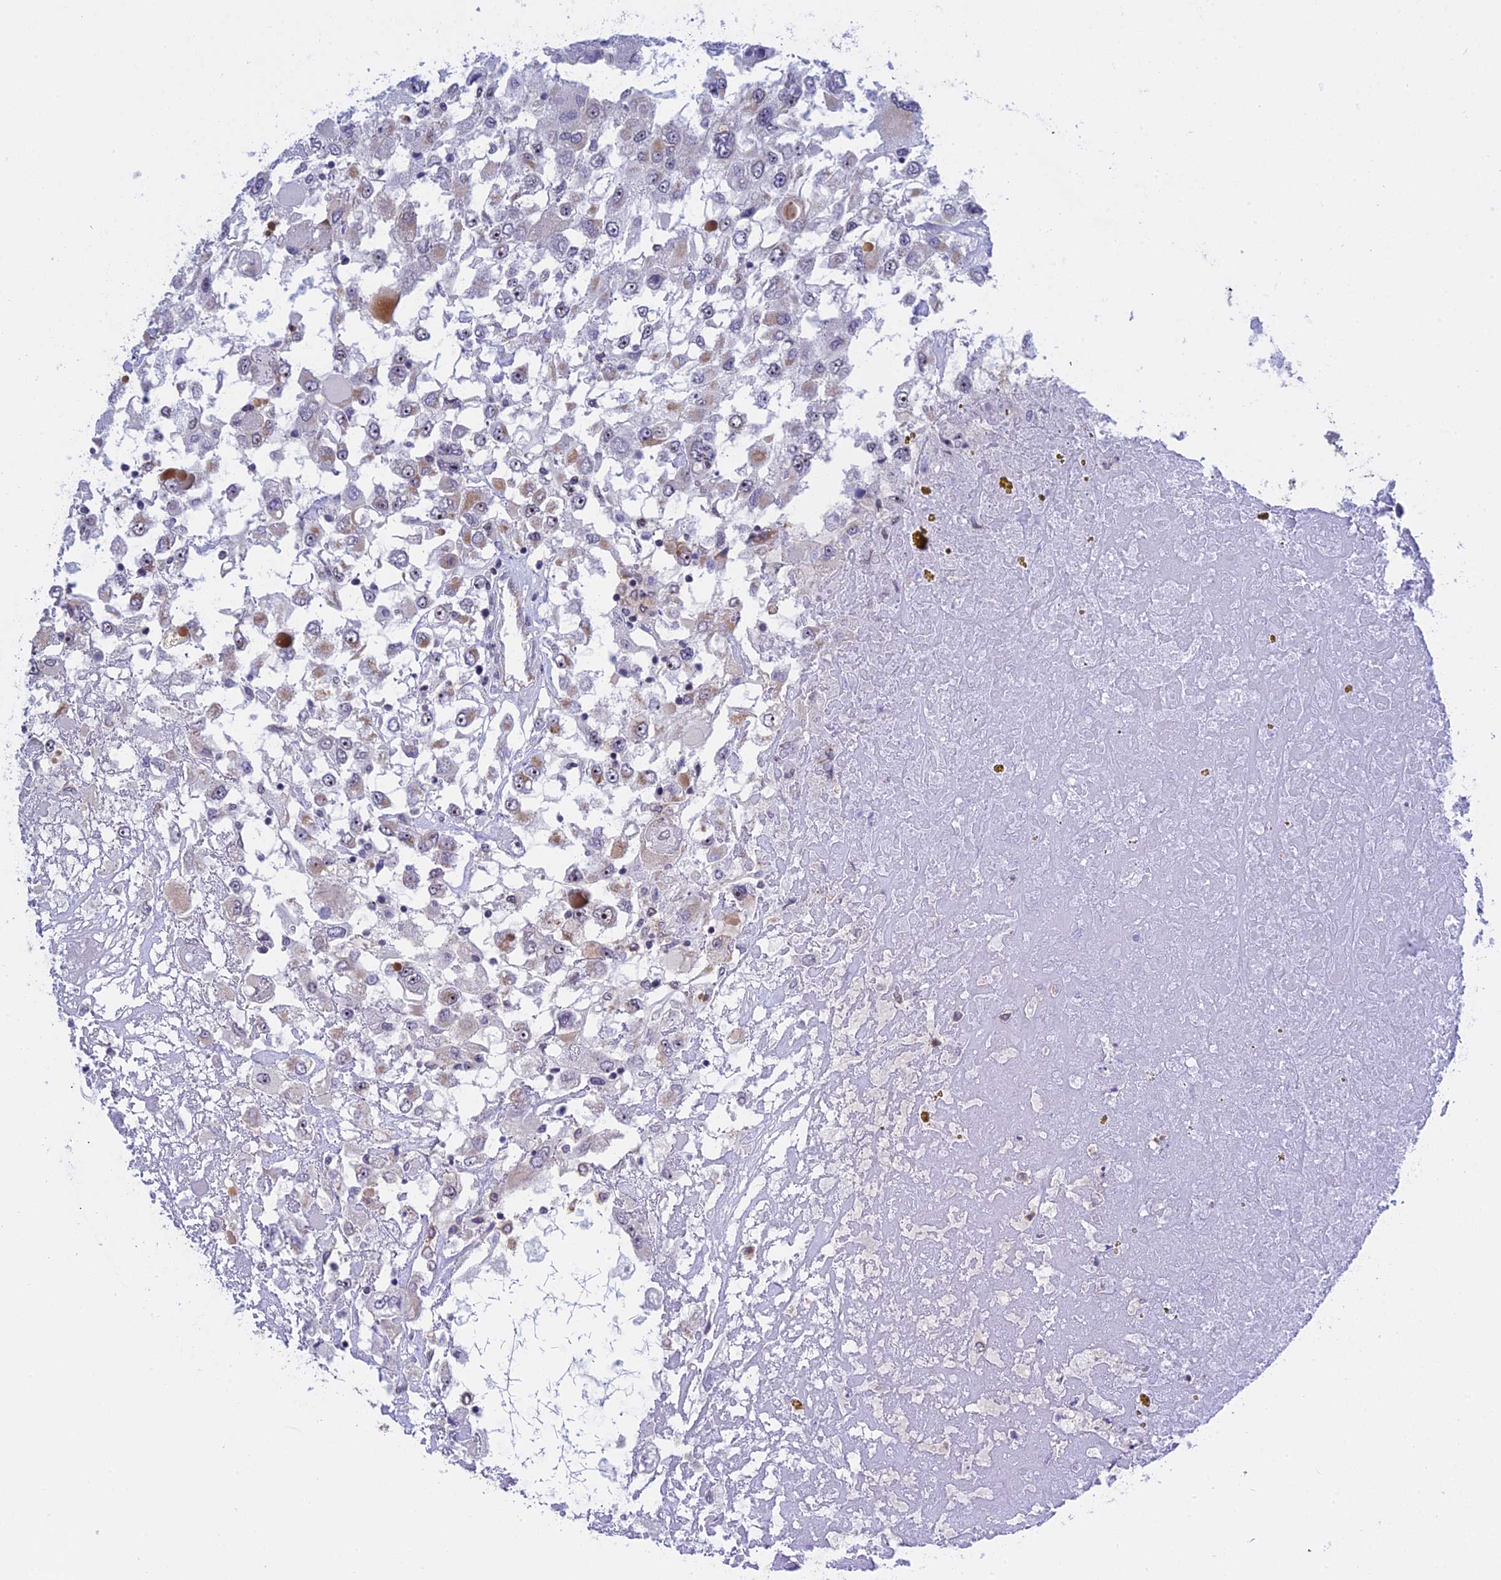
{"staining": {"intensity": "weak", "quantity": "<25%", "location": "cytoplasmic/membranous"}, "tissue": "renal cancer", "cell_type": "Tumor cells", "image_type": "cancer", "snomed": [{"axis": "morphology", "description": "Adenocarcinoma, NOS"}, {"axis": "topography", "description": "Kidney"}], "caption": "The photomicrograph shows no staining of tumor cells in renal cancer (adenocarcinoma).", "gene": "MPND", "patient": {"sex": "female", "age": 52}}